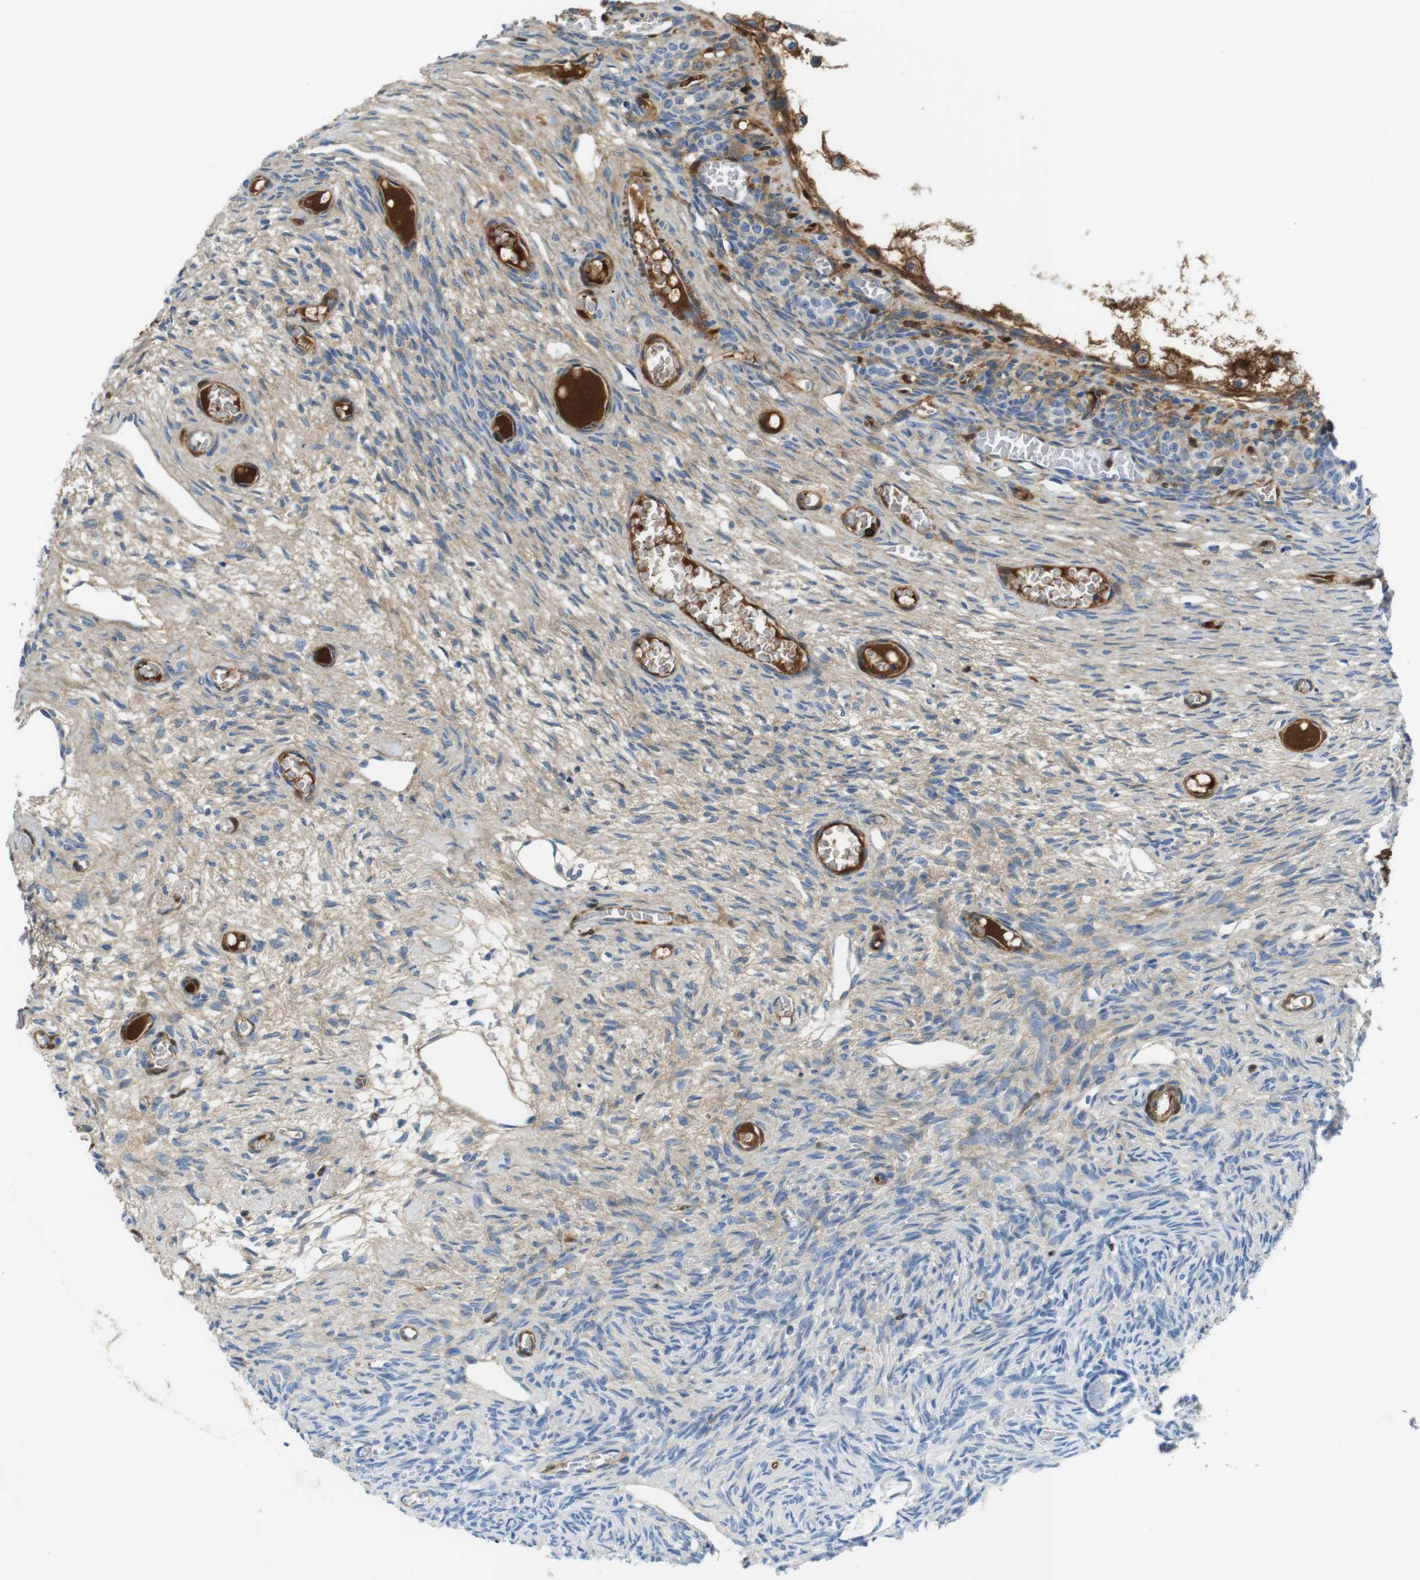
{"staining": {"intensity": "weak", "quantity": "<25%", "location": "cytoplasmic/membranous"}, "tissue": "ovary", "cell_type": "Follicle cells", "image_type": "normal", "snomed": [{"axis": "morphology", "description": "Normal tissue, NOS"}, {"axis": "topography", "description": "Ovary"}], "caption": "IHC of benign ovary exhibits no staining in follicle cells.", "gene": "IGHD", "patient": {"sex": "female", "age": 27}}